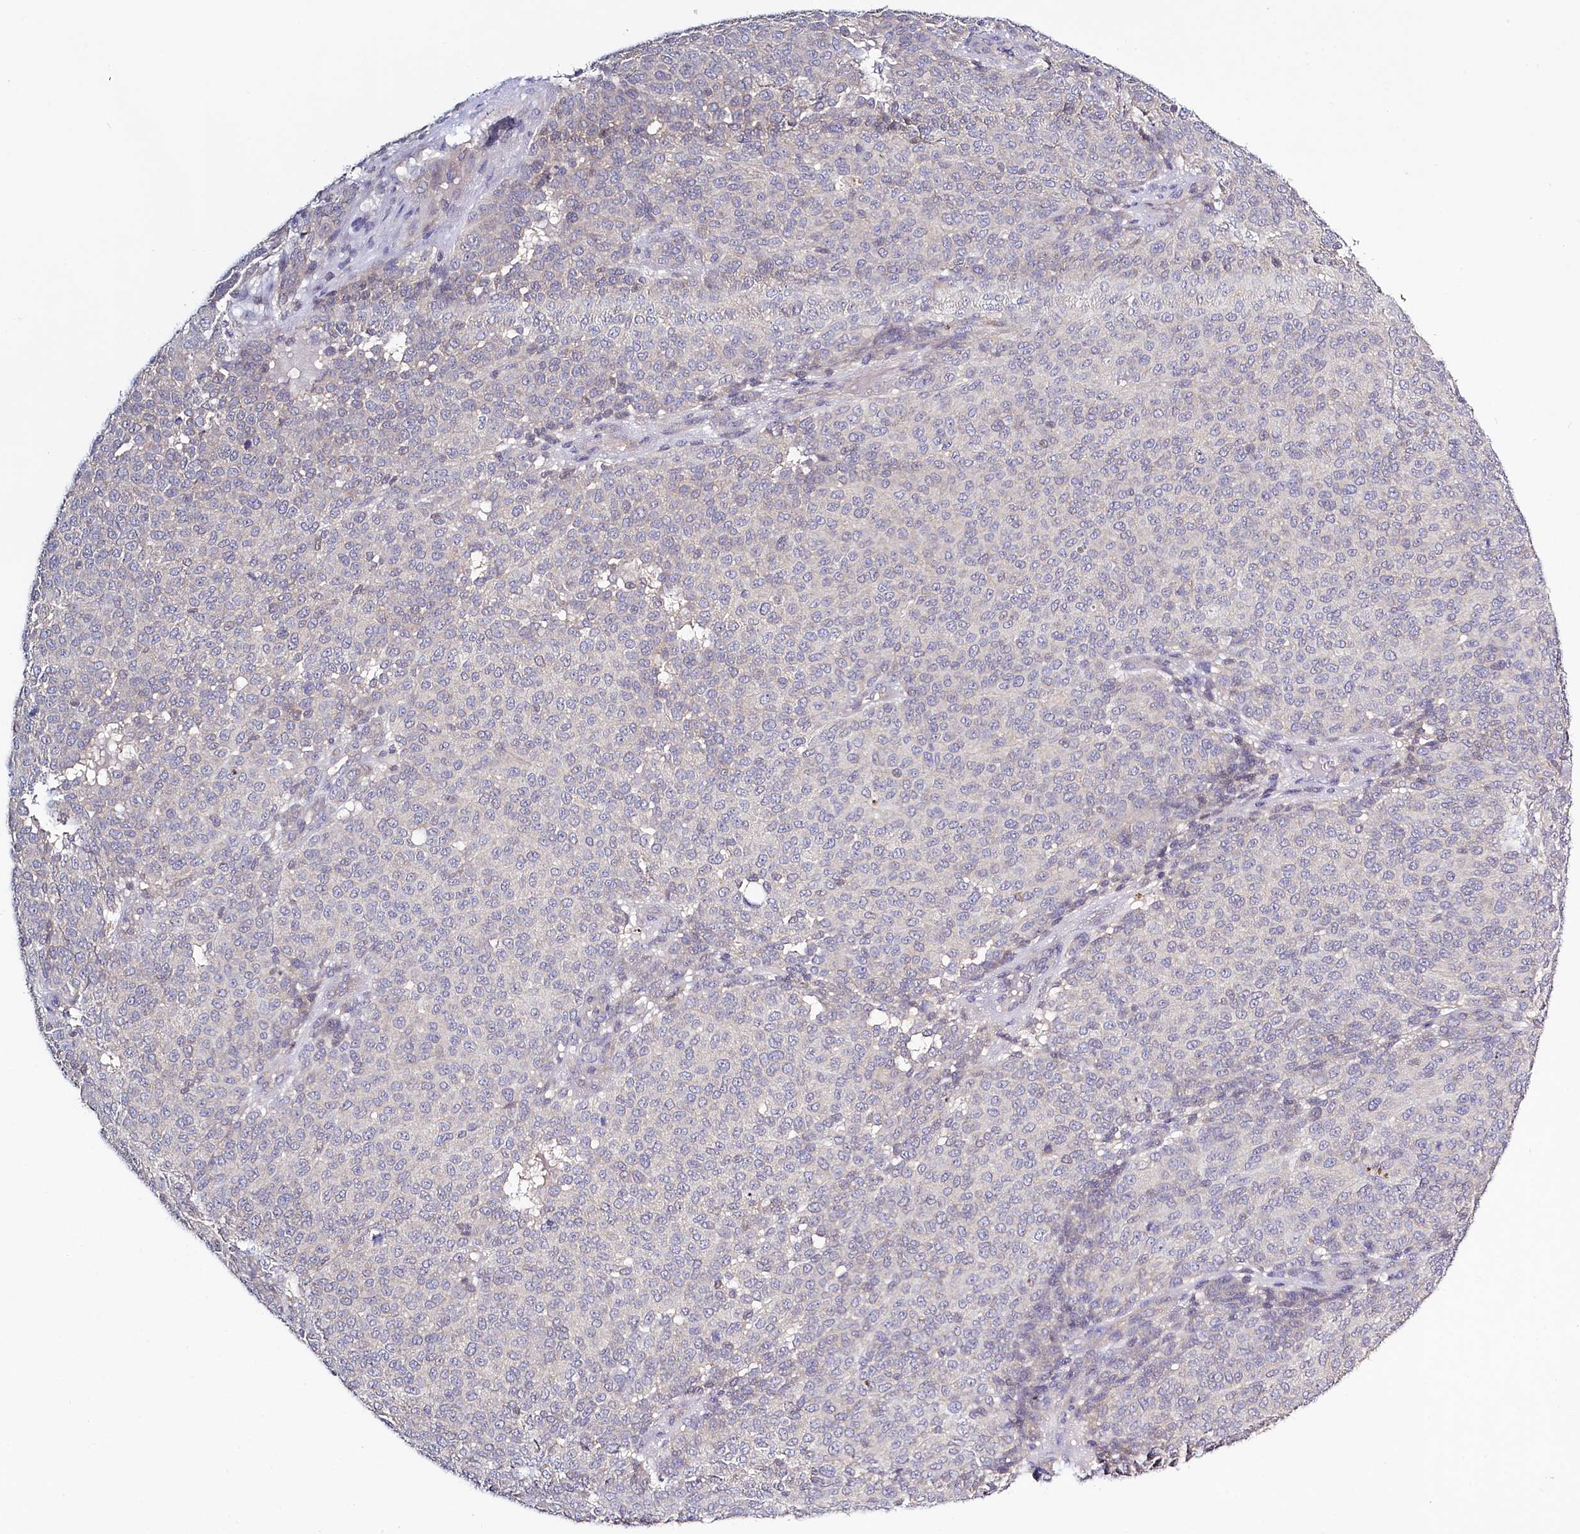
{"staining": {"intensity": "negative", "quantity": "none", "location": "none"}, "tissue": "melanoma", "cell_type": "Tumor cells", "image_type": "cancer", "snomed": [{"axis": "morphology", "description": "Malignant melanoma, NOS"}, {"axis": "topography", "description": "Skin"}], "caption": "Malignant melanoma was stained to show a protein in brown. There is no significant expression in tumor cells.", "gene": "PDE6D", "patient": {"sex": "male", "age": 49}}